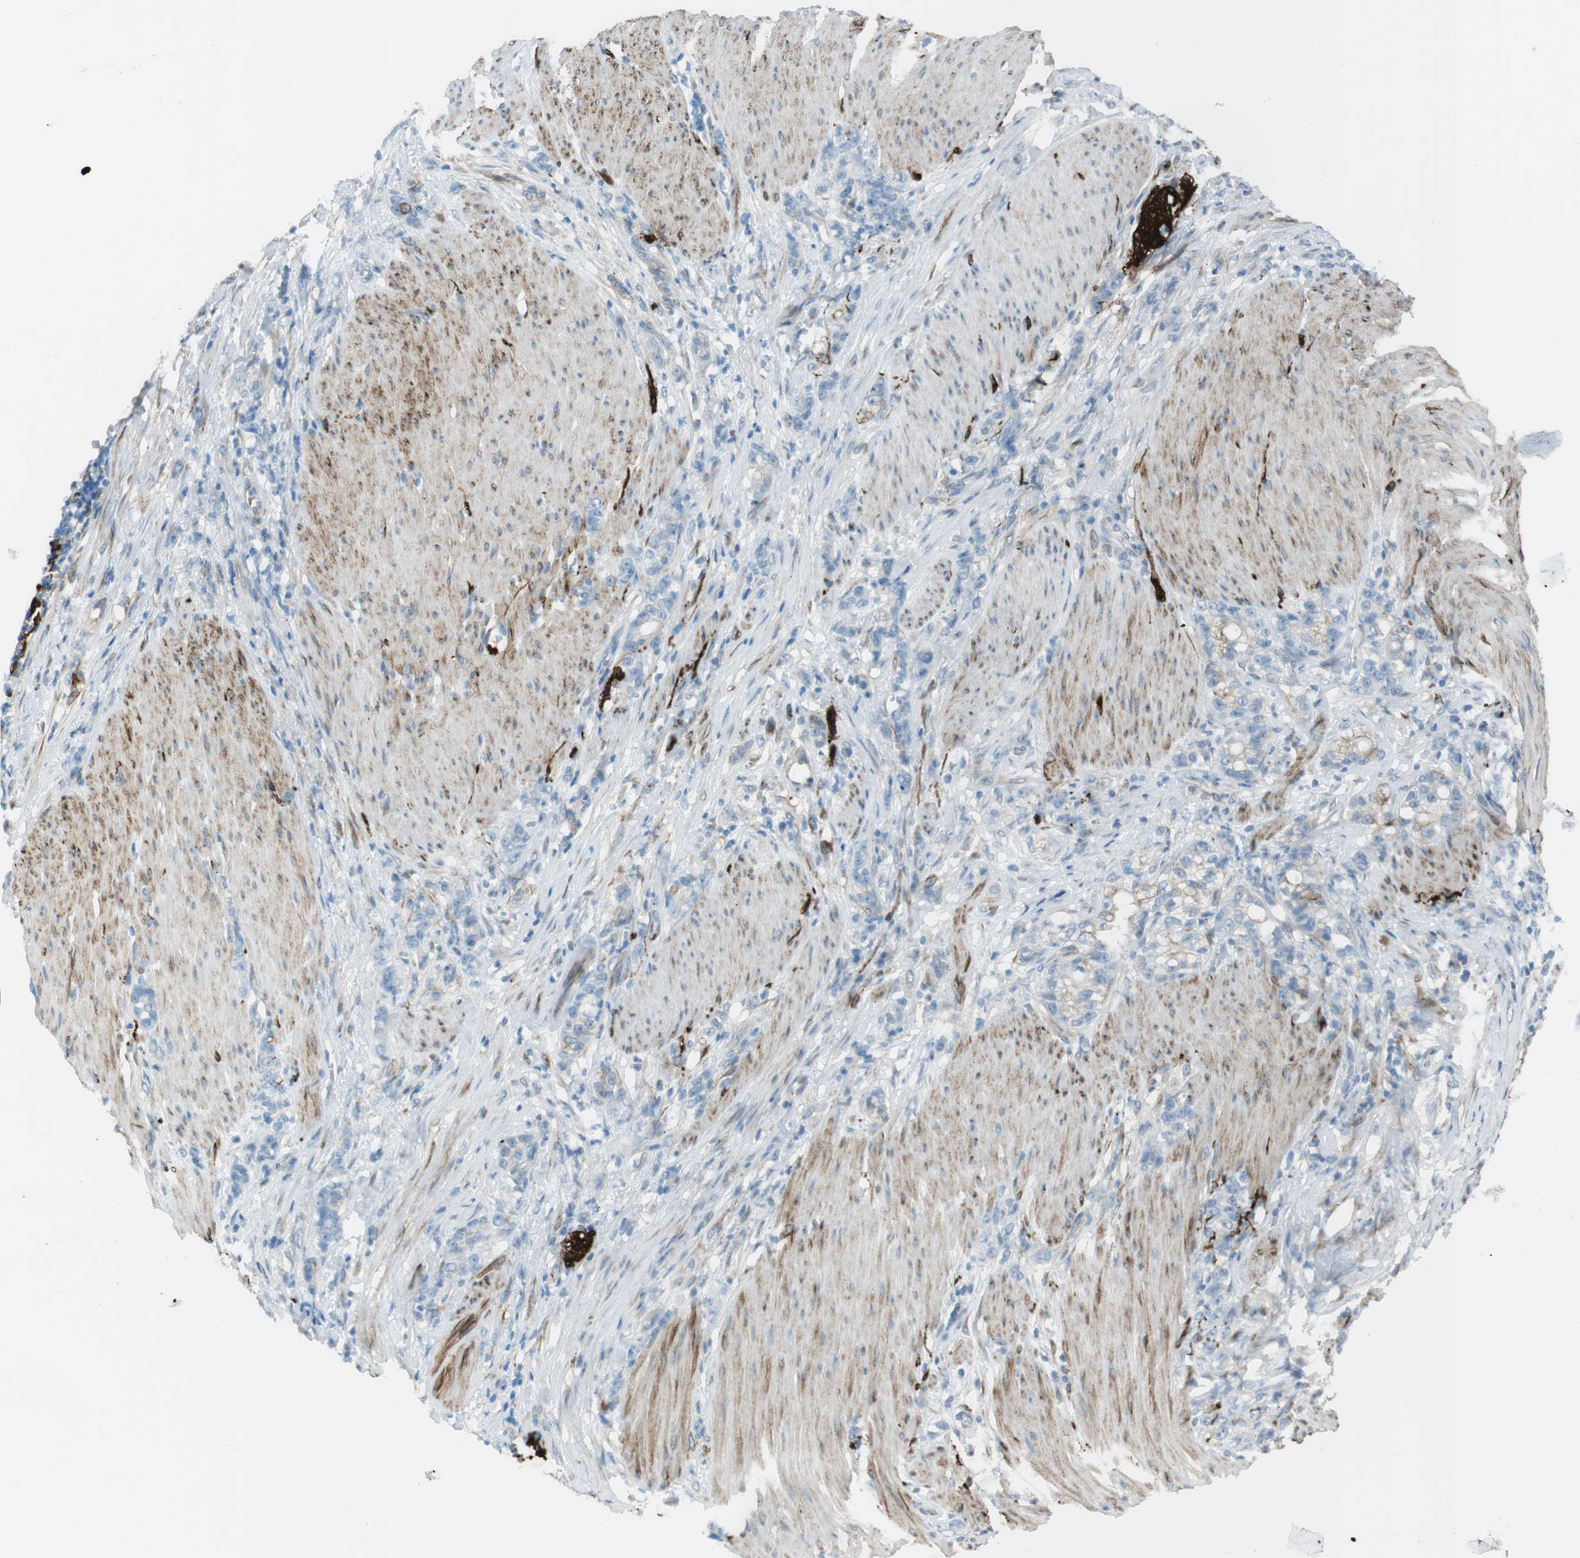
{"staining": {"intensity": "negative", "quantity": "none", "location": "none"}, "tissue": "stomach cancer", "cell_type": "Tumor cells", "image_type": "cancer", "snomed": [{"axis": "morphology", "description": "Adenocarcinoma, NOS"}, {"axis": "topography", "description": "Stomach, lower"}], "caption": "Tumor cells show no significant staining in stomach adenocarcinoma. The staining is performed using DAB brown chromogen with nuclei counter-stained in using hematoxylin.", "gene": "TUBB2A", "patient": {"sex": "male", "age": 88}}